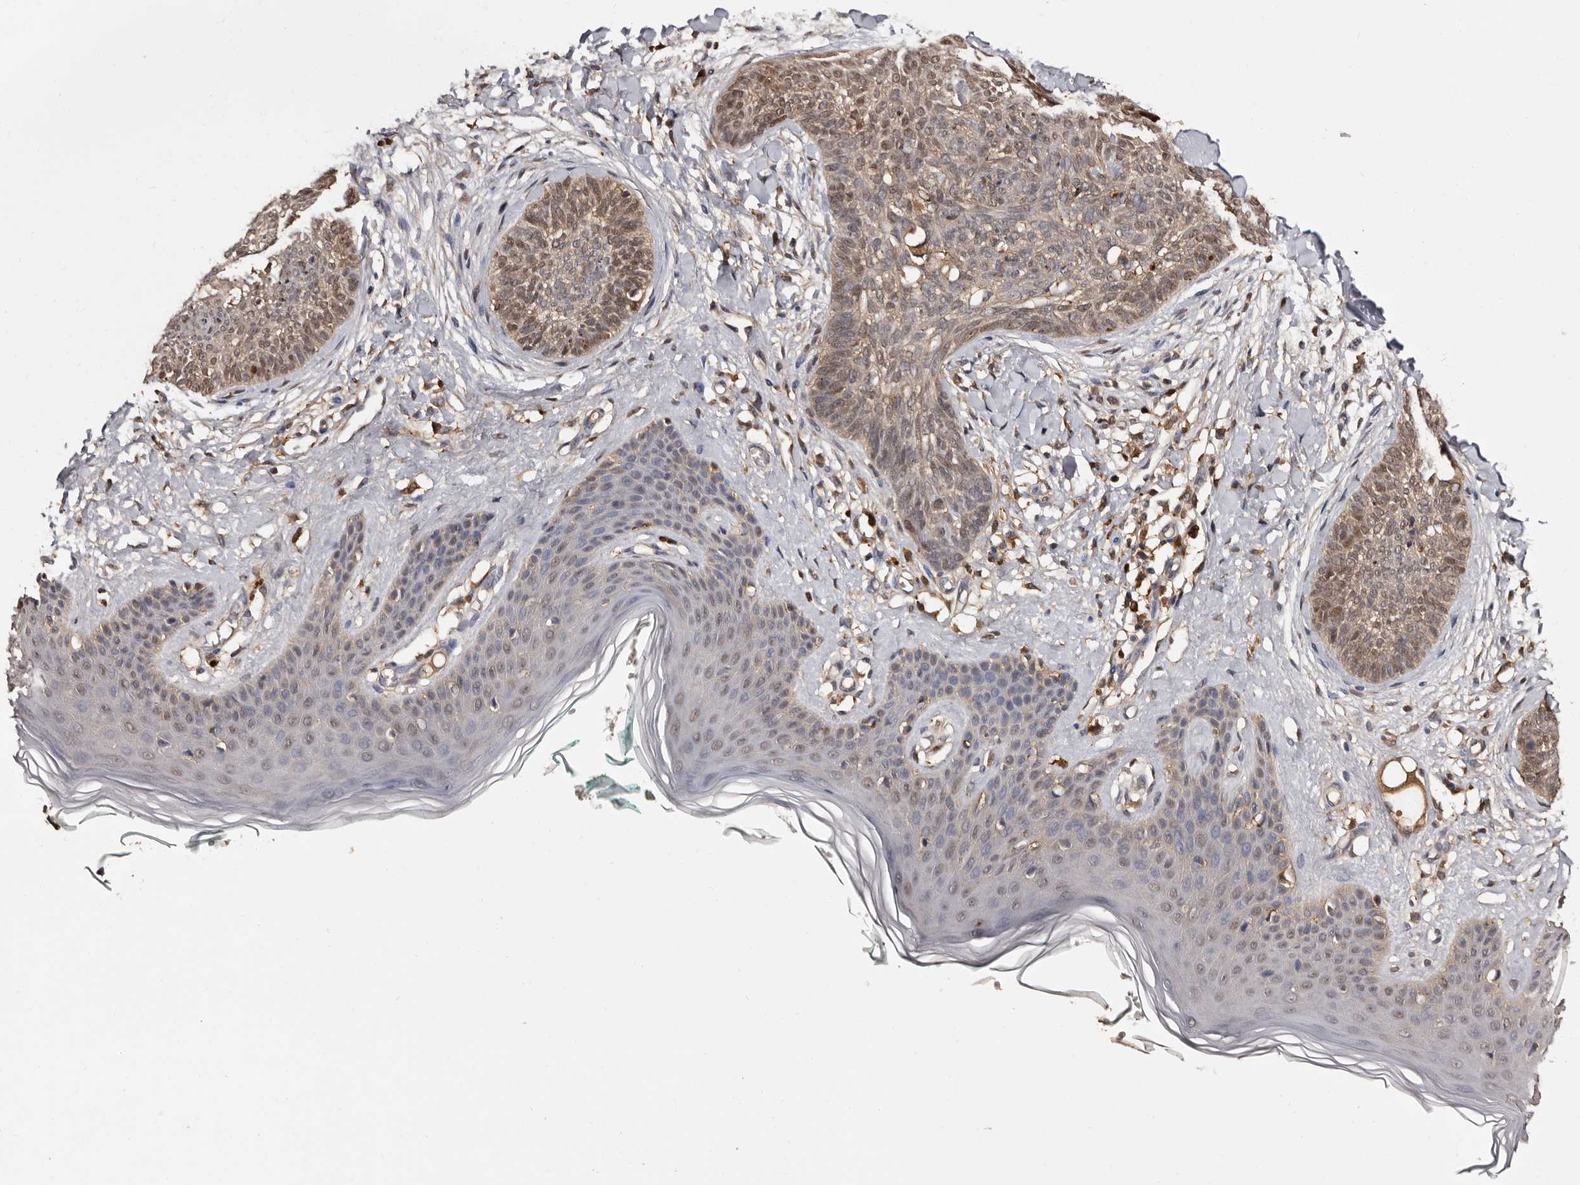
{"staining": {"intensity": "weak", "quantity": ">75%", "location": "cytoplasmic/membranous,nuclear"}, "tissue": "skin cancer", "cell_type": "Tumor cells", "image_type": "cancer", "snomed": [{"axis": "morphology", "description": "Basal cell carcinoma"}, {"axis": "topography", "description": "Skin"}], "caption": "The immunohistochemical stain labels weak cytoplasmic/membranous and nuclear staining in tumor cells of basal cell carcinoma (skin) tissue.", "gene": "DNPH1", "patient": {"sex": "female", "age": 59}}